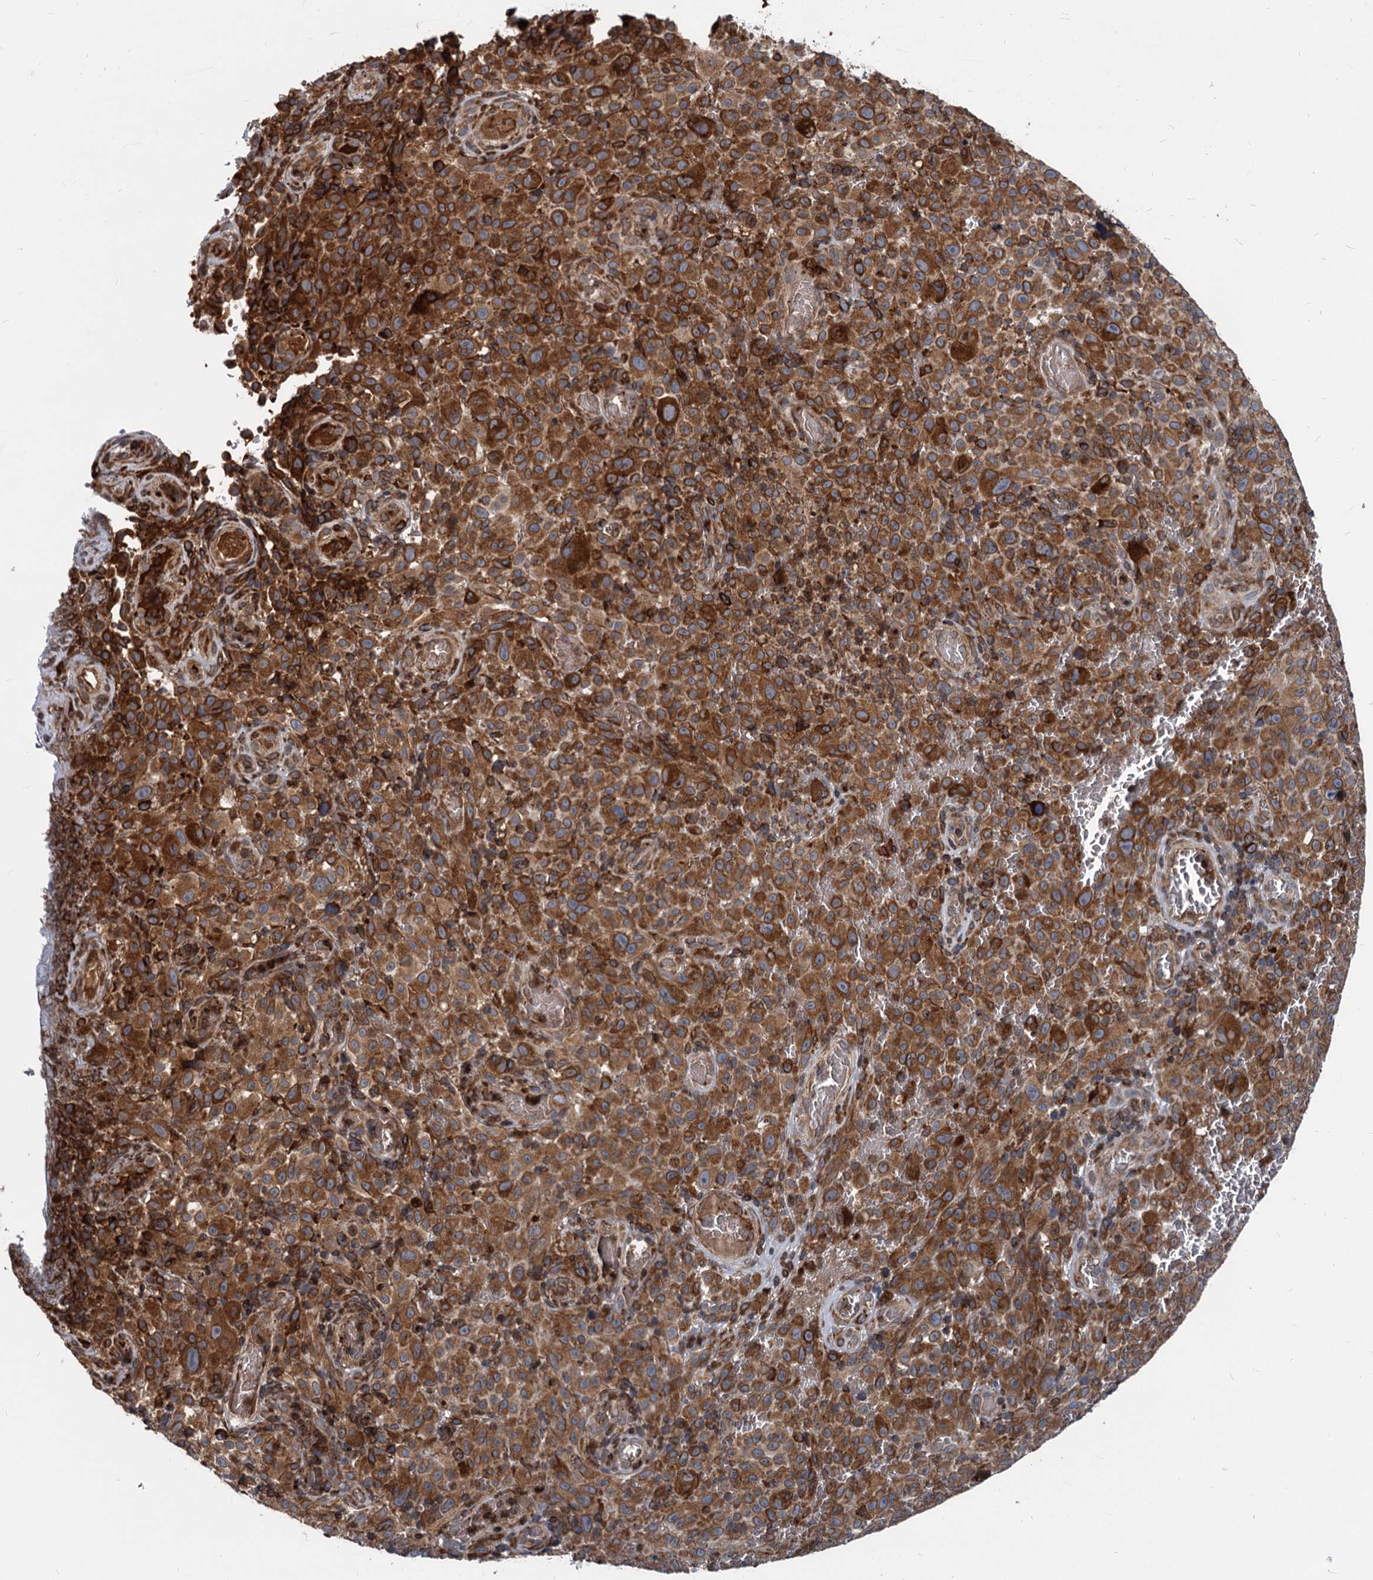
{"staining": {"intensity": "strong", "quantity": ">75%", "location": "cytoplasmic/membranous"}, "tissue": "melanoma", "cell_type": "Tumor cells", "image_type": "cancer", "snomed": [{"axis": "morphology", "description": "Malignant melanoma, NOS"}, {"axis": "topography", "description": "Skin"}], "caption": "Tumor cells exhibit high levels of strong cytoplasmic/membranous expression in approximately >75% of cells in human malignant melanoma.", "gene": "STIM1", "patient": {"sex": "female", "age": 82}}